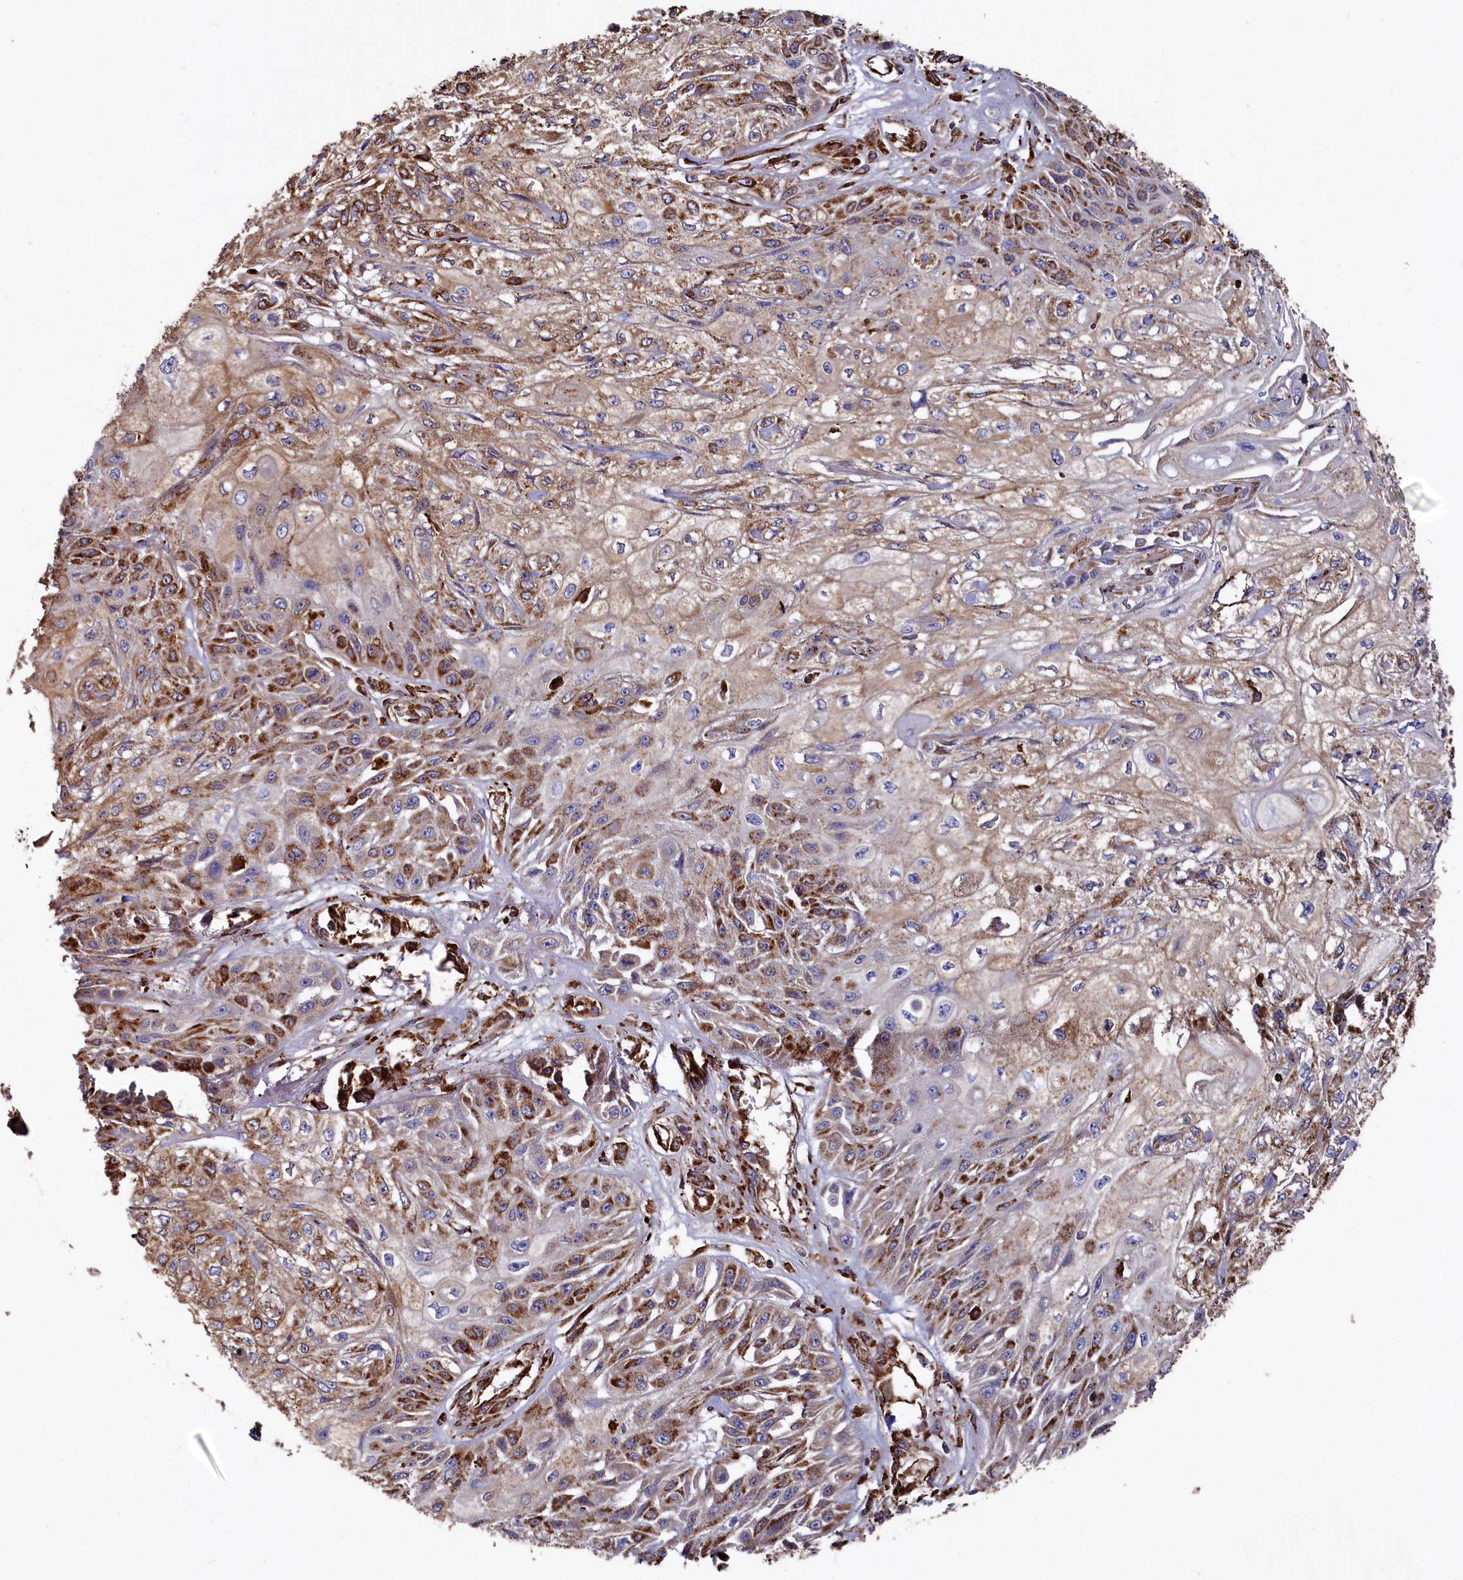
{"staining": {"intensity": "moderate", "quantity": ">75%", "location": "cytoplasmic/membranous"}, "tissue": "skin cancer", "cell_type": "Tumor cells", "image_type": "cancer", "snomed": [{"axis": "morphology", "description": "Squamous cell carcinoma, NOS"}, {"axis": "morphology", "description": "Squamous cell carcinoma, metastatic, NOS"}, {"axis": "topography", "description": "Skin"}, {"axis": "topography", "description": "Lymph node"}], "caption": "Skin cancer stained with a protein marker displays moderate staining in tumor cells.", "gene": "NEURL1B", "patient": {"sex": "male", "age": 75}}